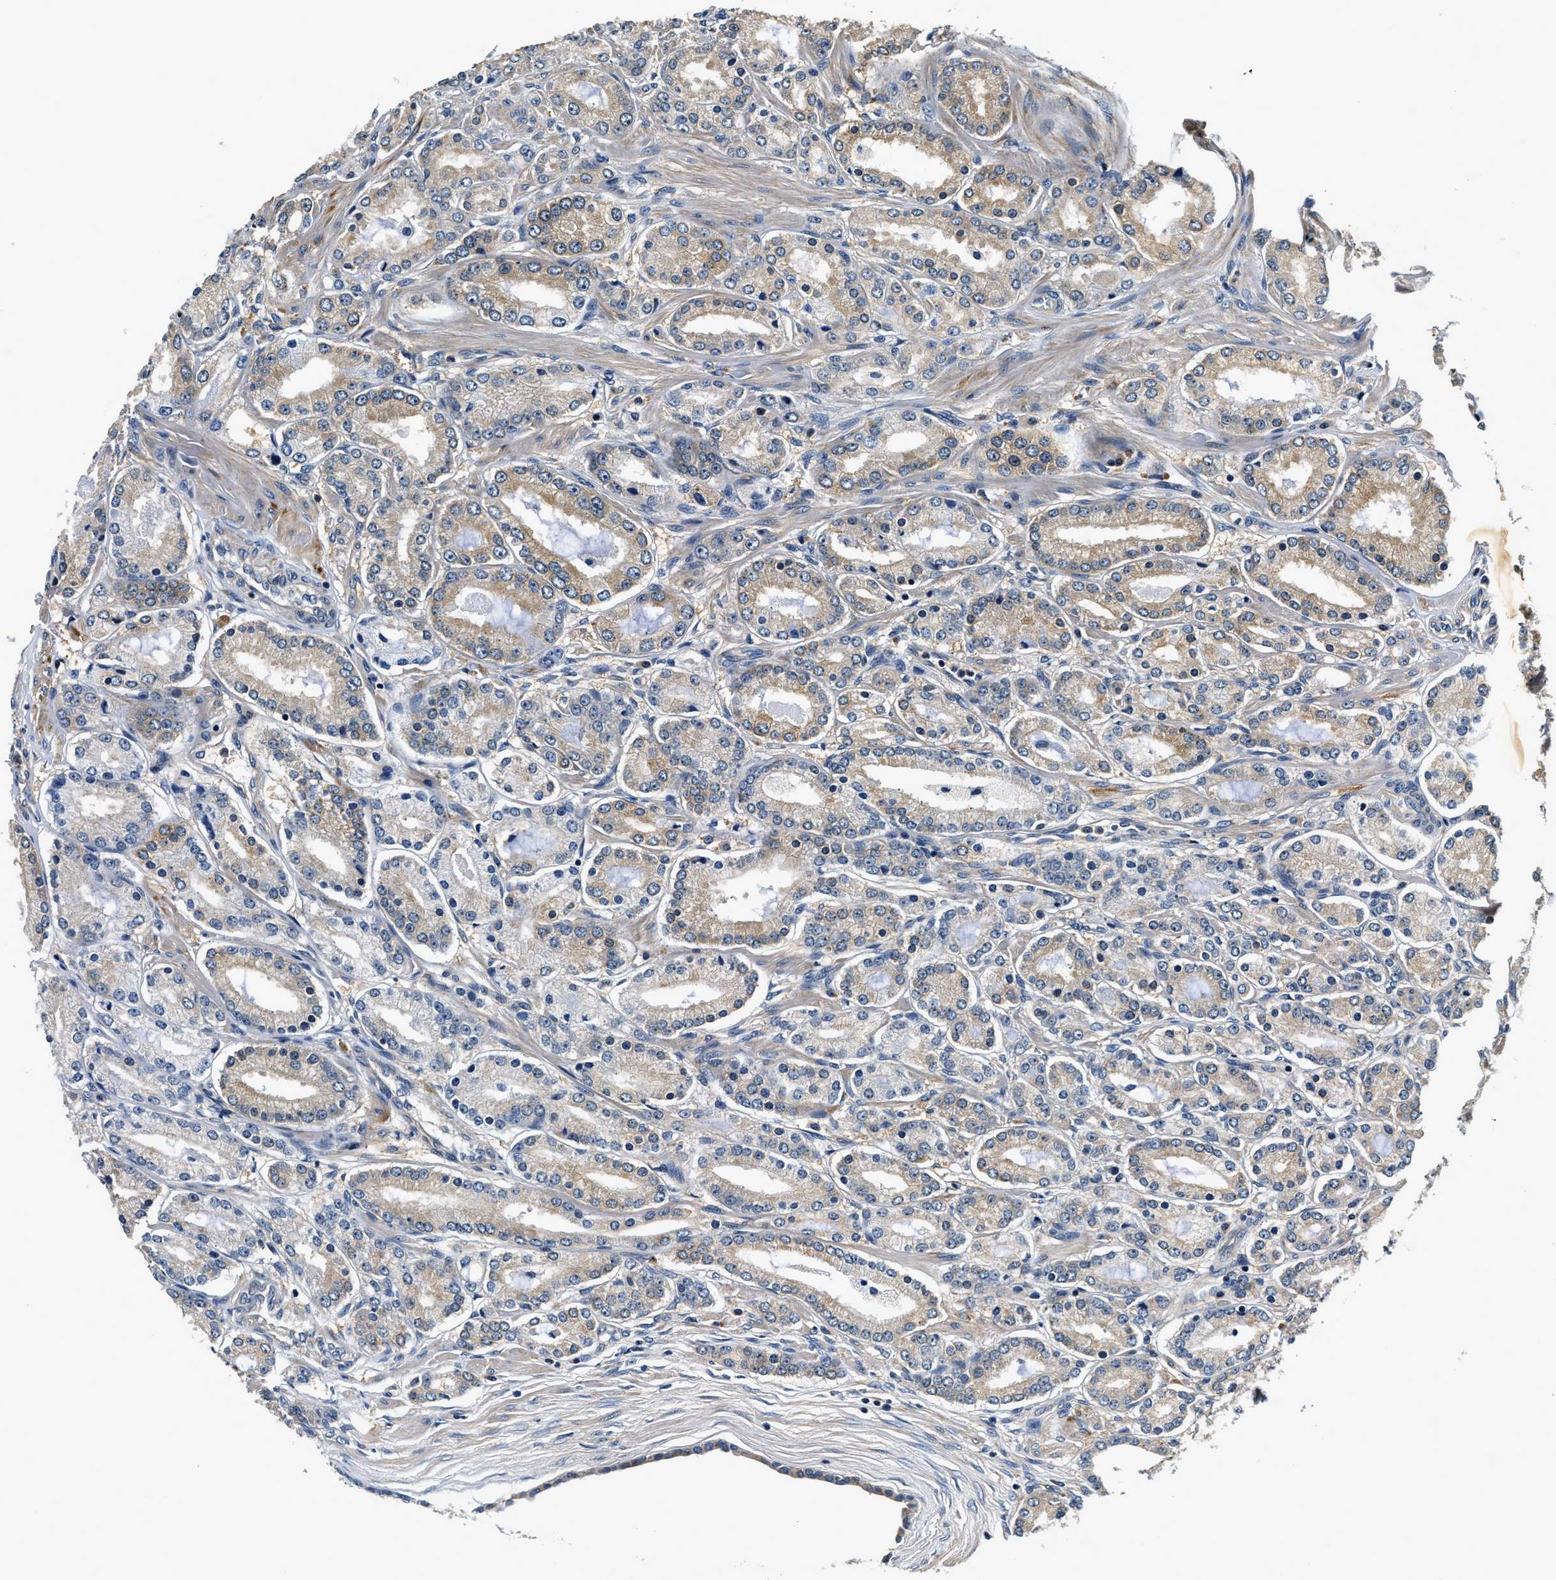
{"staining": {"intensity": "moderate", "quantity": "25%-75%", "location": "cytoplasmic/membranous"}, "tissue": "prostate cancer", "cell_type": "Tumor cells", "image_type": "cancer", "snomed": [{"axis": "morphology", "description": "Adenocarcinoma, Low grade"}, {"axis": "topography", "description": "Prostate"}], "caption": "Brown immunohistochemical staining in human prostate low-grade adenocarcinoma demonstrates moderate cytoplasmic/membranous expression in about 25%-75% of tumor cells.", "gene": "RESF1", "patient": {"sex": "male", "age": 63}}